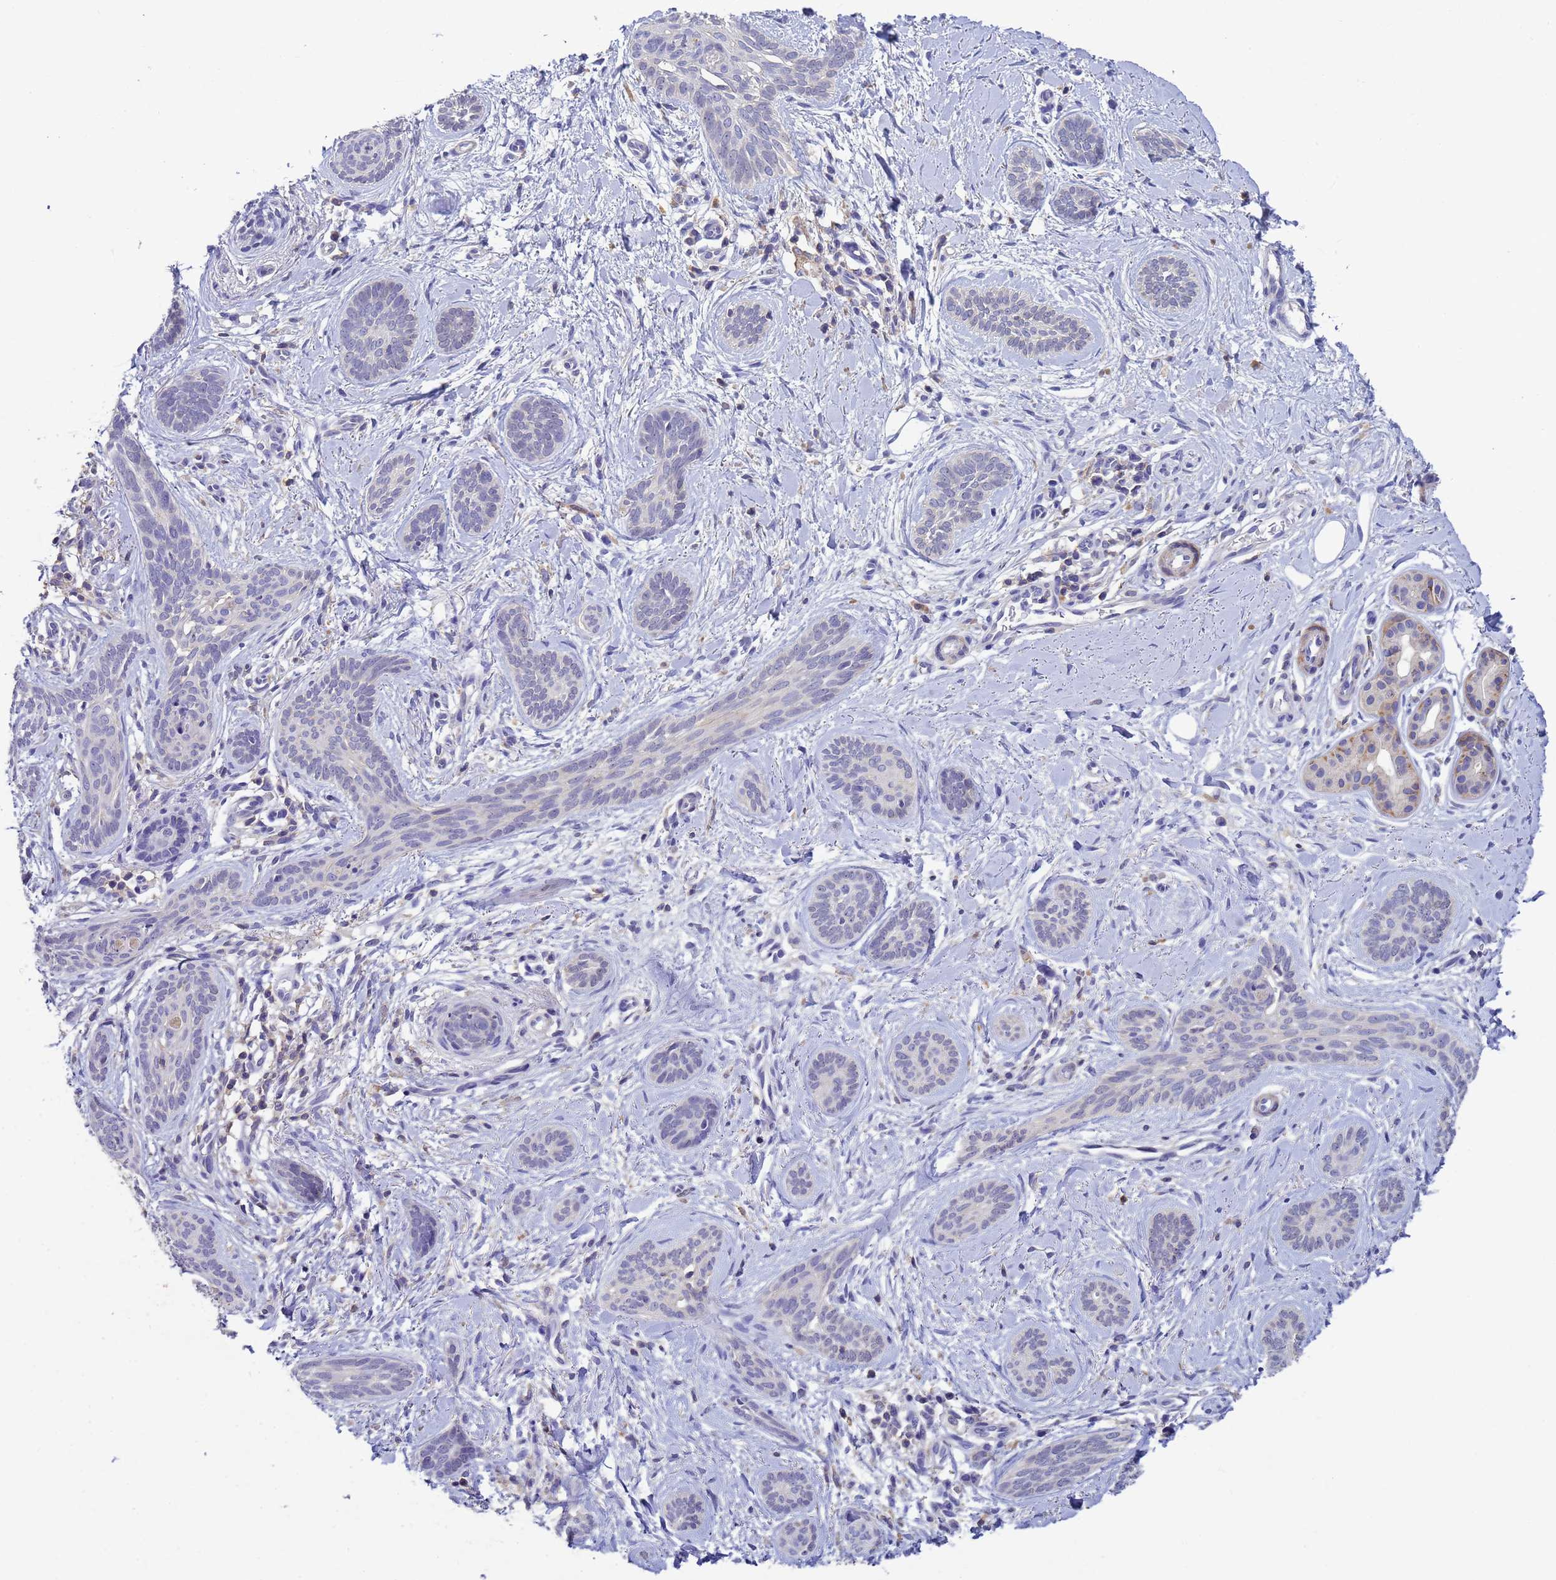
{"staining": {"intensity": "negative", "quantity": "none", "location": "none"}, "tissue": "skin cancer", "cell_type": "Tumor cells", "image_type": "cancer", "snomed": [{"axis": "morphology", "description": "Basal cell carcinoma"}, {"axis": "topography", "description": "Skin"}], "caption": "Protein analysis of basal cell carcinoma (skin) reveals no significant expression in tumor cells.", "gene": "KLHL13", "patient": {"sex": "female", "age": 81}}